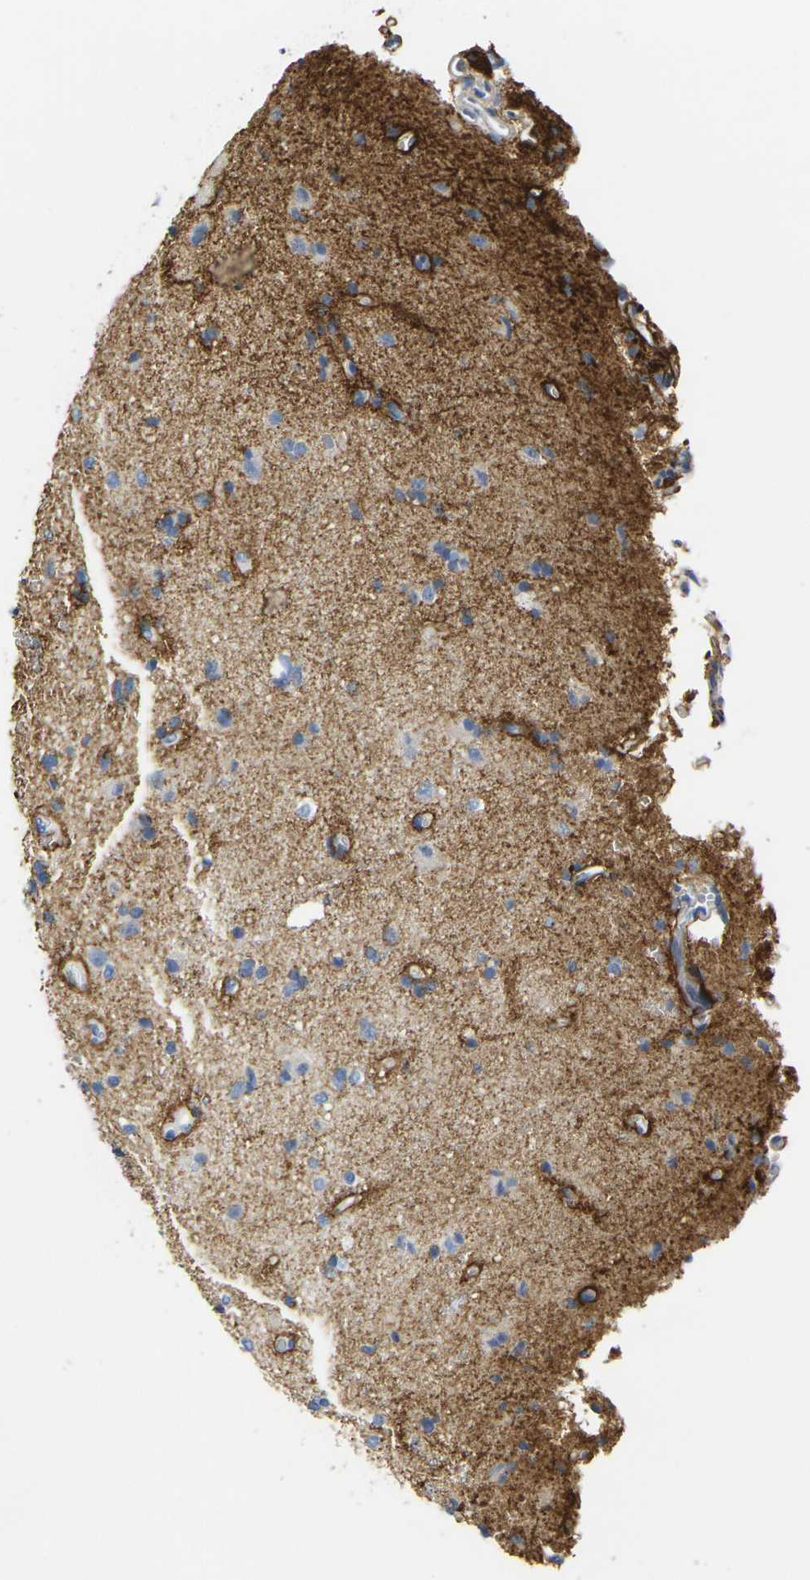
{"staining": {"intensity": "negative", "quantity": "none", "location": "none"}, "tissue": "glioma", "cell_type": "Tumor cells", "image_type": "cancer", "snomed": [{"axis": "morphology", "description": "Glioma, malignant, High grade"}, {"axis": "topography", "description": "Brain"}], "caption": "Tumor cells are negative for protein expression in human glioma. (Brightfield microscopy of DAB (3,3'-diaminobenzidine) immunohistochemistry (IHC) at high magnification).", "gene": "OTOF", "patient": {"sex": "male", "age": 47}}